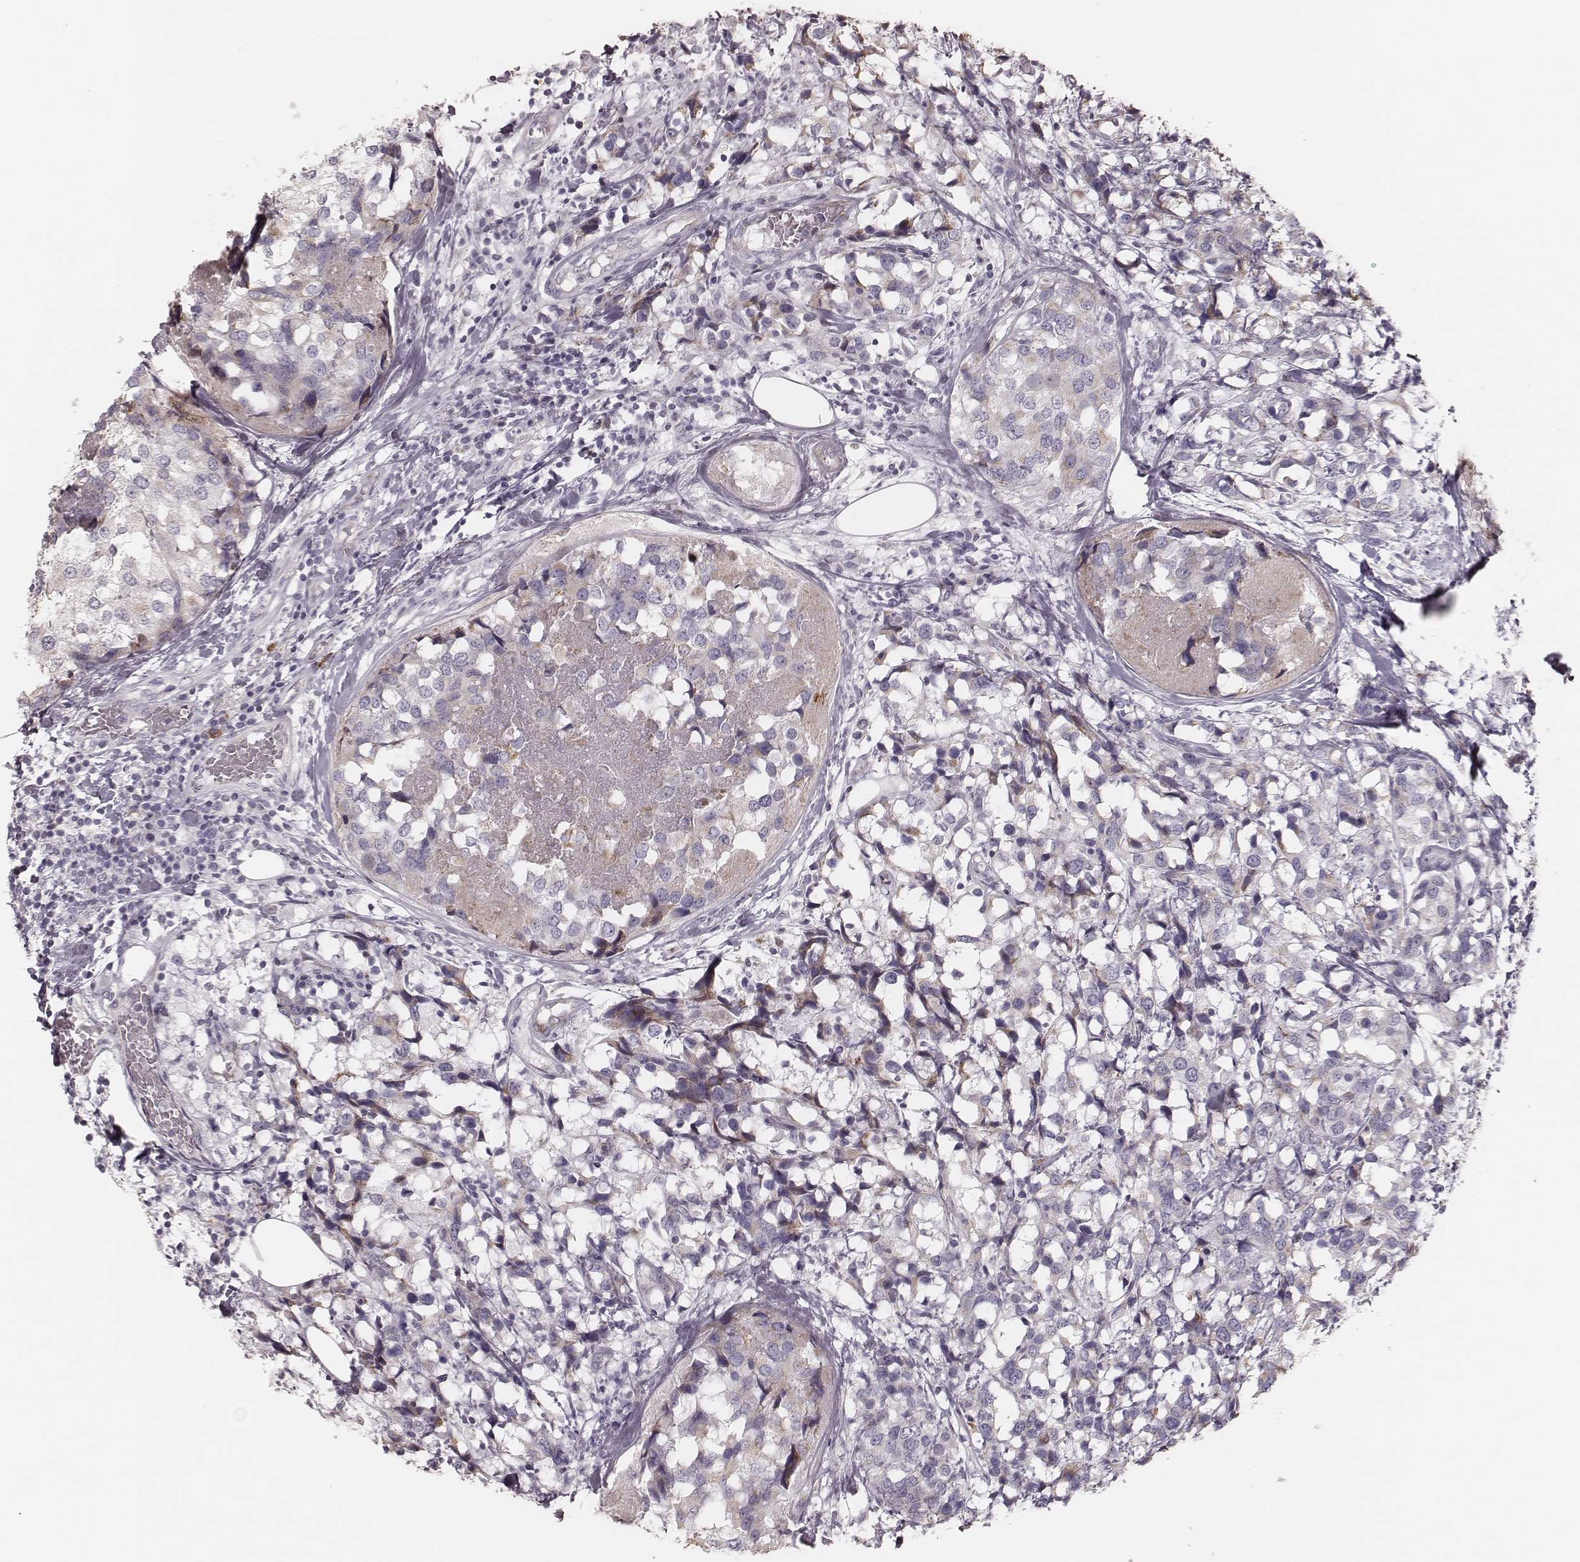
{"staining": {"intensity": "negative", "quantity": "none", "location": "none"}, "tissue": "breast cancer", "cell_type": "Tumor cells", "image_type": "cancer", "snomed": [{"axis": "morphology", "description": "Lobular carcinoma"}, {"axis": "topography", "description": "Breast"}], "caption": "Immunohistochemistry (IHC) of lobular carcinoma (breast) displays no staining in tumor cells.", "gene": "KIF5C", "patient": {"sex": "female", "age": 59}}